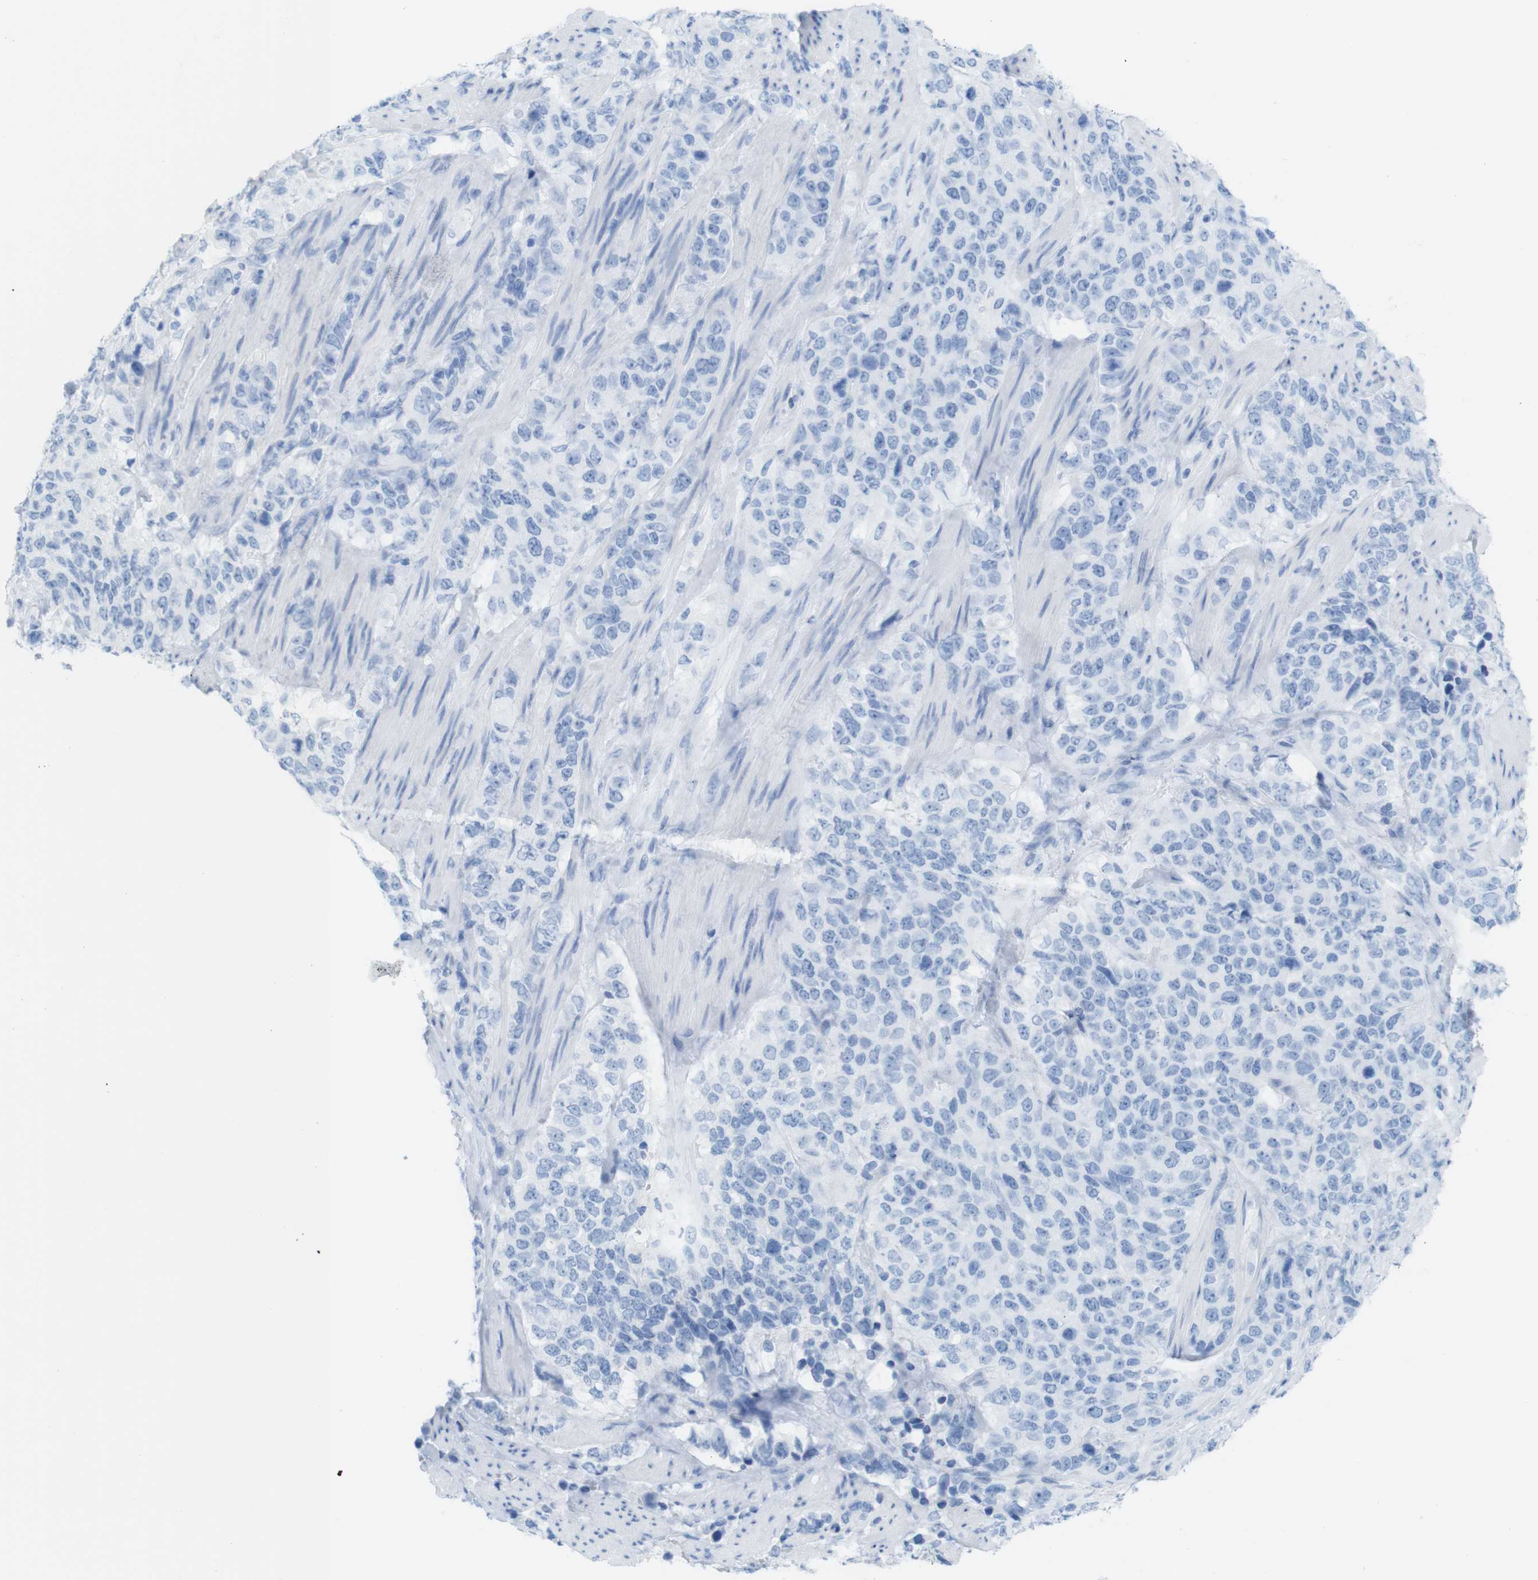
{"staining": {"intensity": "negative", "quantity": "none", "location": "none"}, "tissue": "stomach cancer", "cell_type": "Tumor cells", "image_type": "cancer", "snomed": [{"axis": "morphology", "description": "Adenocarcinoma, NOS"}, {"axis": "topography", "description": "Stomach"}], "caption": "An image of adenocarcinoma (stomach) stained for a protein reveals no brown staining in tumor cells.", "gene": "MYH7", "patient": {"sex": "male", "age": 48}}